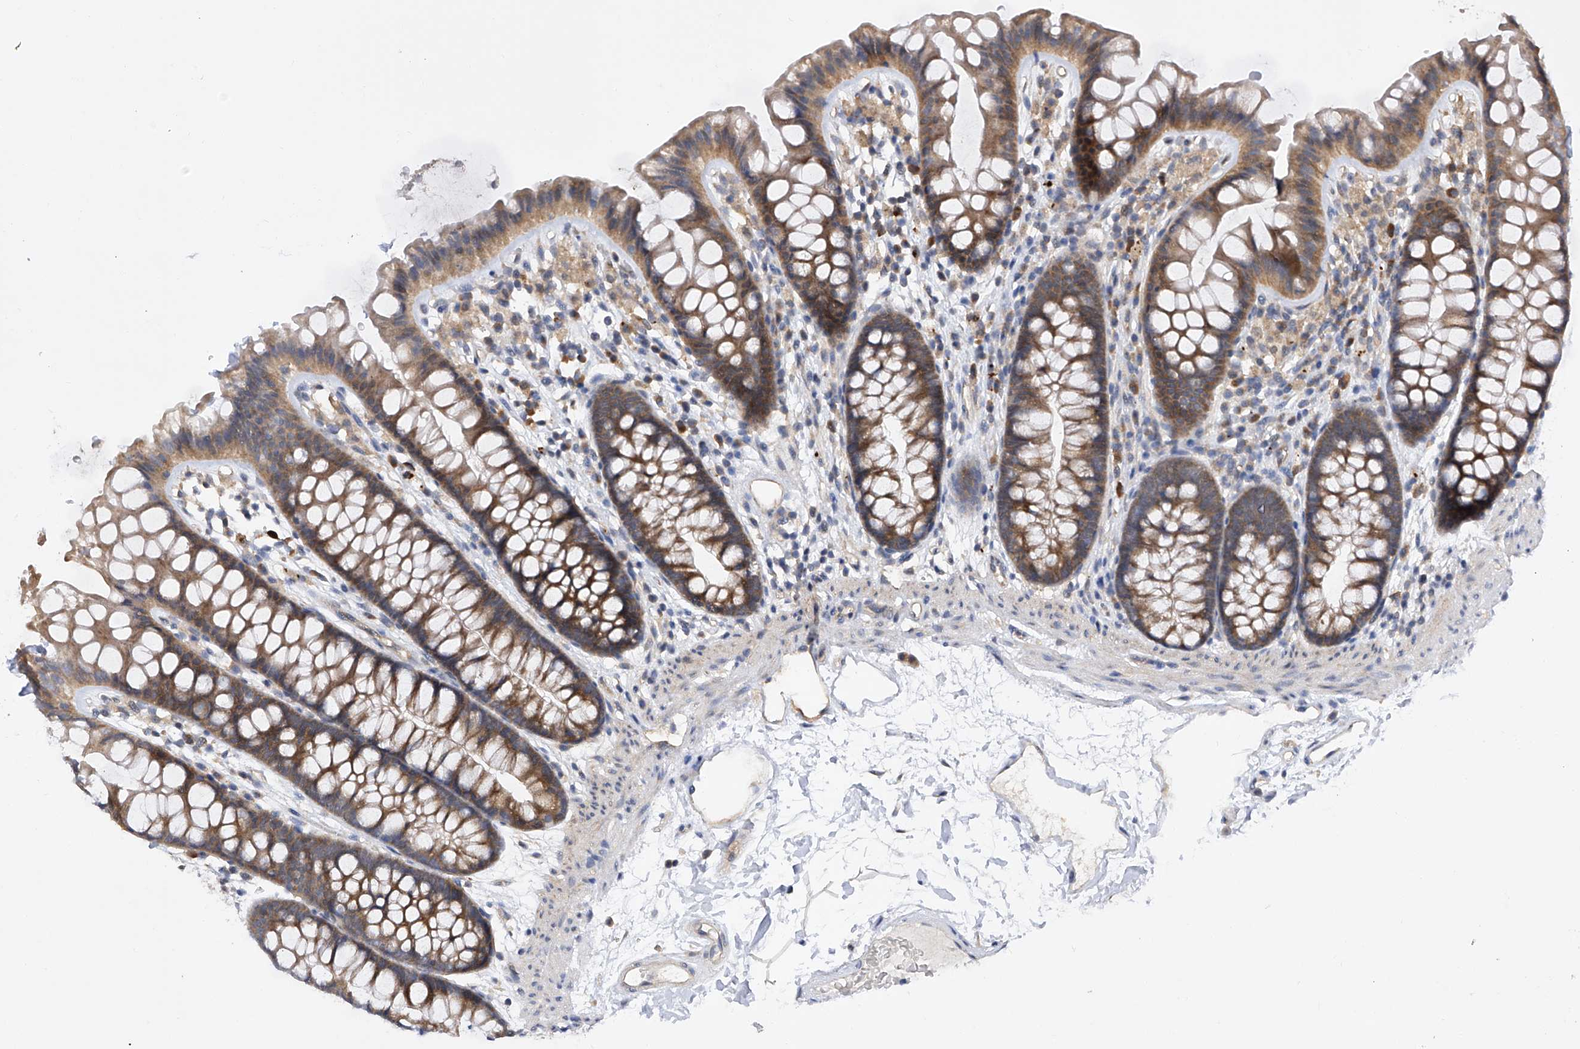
{"staining": {"intensity": "negative", "quantity": "none", "location": "none"}, "tissue": "colon", "cell_type": "Endothelial cells", "image_type": "normal", "snomed": [{"axis": "morphology", "description": "Normal tissue, NOS"}, {"axis": "topography", "description": "Colon"}], "caption": "This is an IHC micrograph of benign colon. There is no staining in endothelial cells.", "gene": "USP45", "patient": {"sex": "female", "age": 62}}